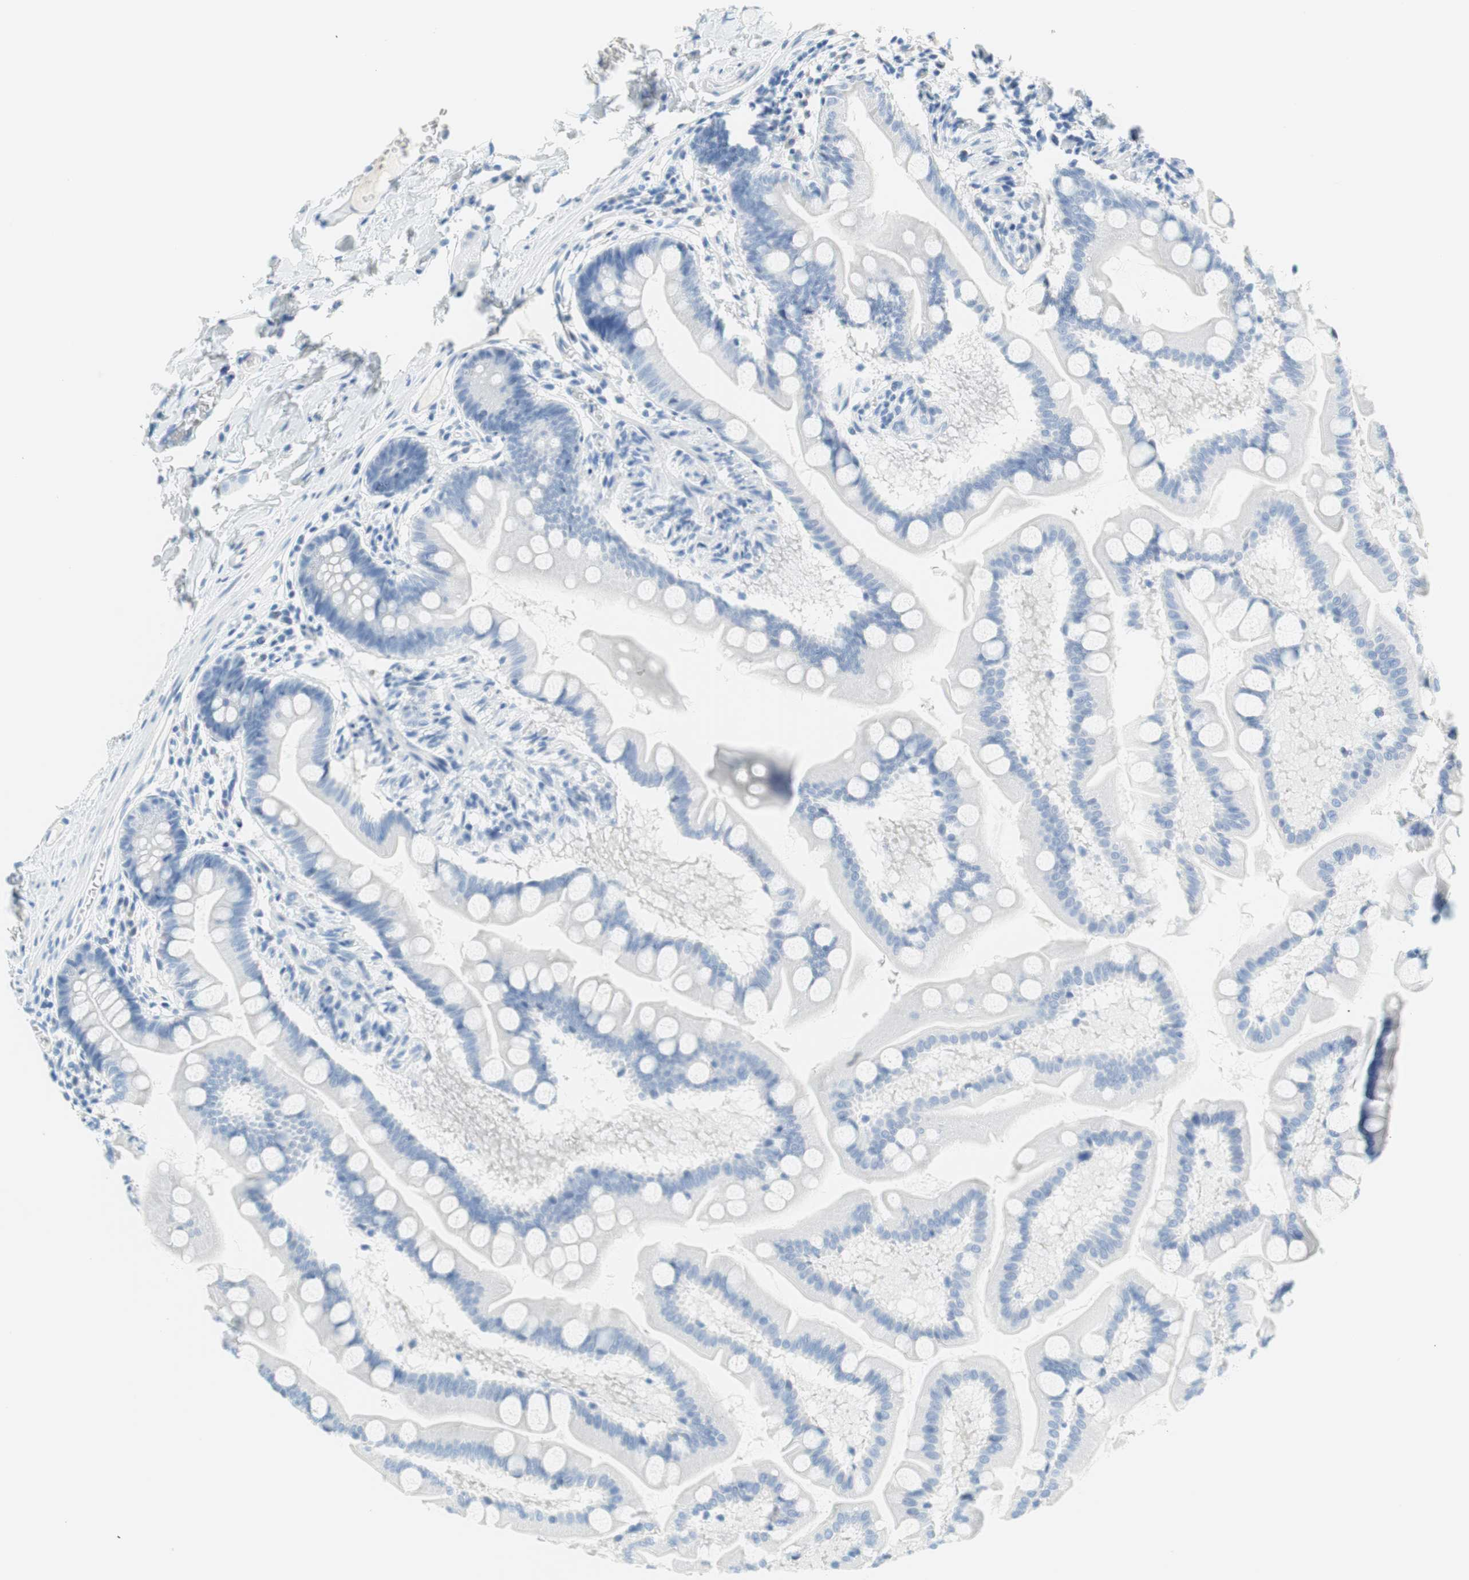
{"staining": {"intensity": "negative", "quantity": "none", "location": "none"}, "tissue": "small intestine", "cell_type": "Glandular cells", "image_type": "normal", "snomed": [{"axis": "morphology", "description": "Normal tissue, NOS"}, {"axis": "topography", "description": "Small intestine"}], "caption": "IHC of unremarkable small intestine displays no staining in glandular cells. (Stains: DAB (3,3'-diaminobenzidine) immunohistochemistry with hematoxylin counter stain, Microscopy: brightfield microscopy at high magnification).", "gene": "MYH1", "patient": {"sex": "male", "age": 41}}